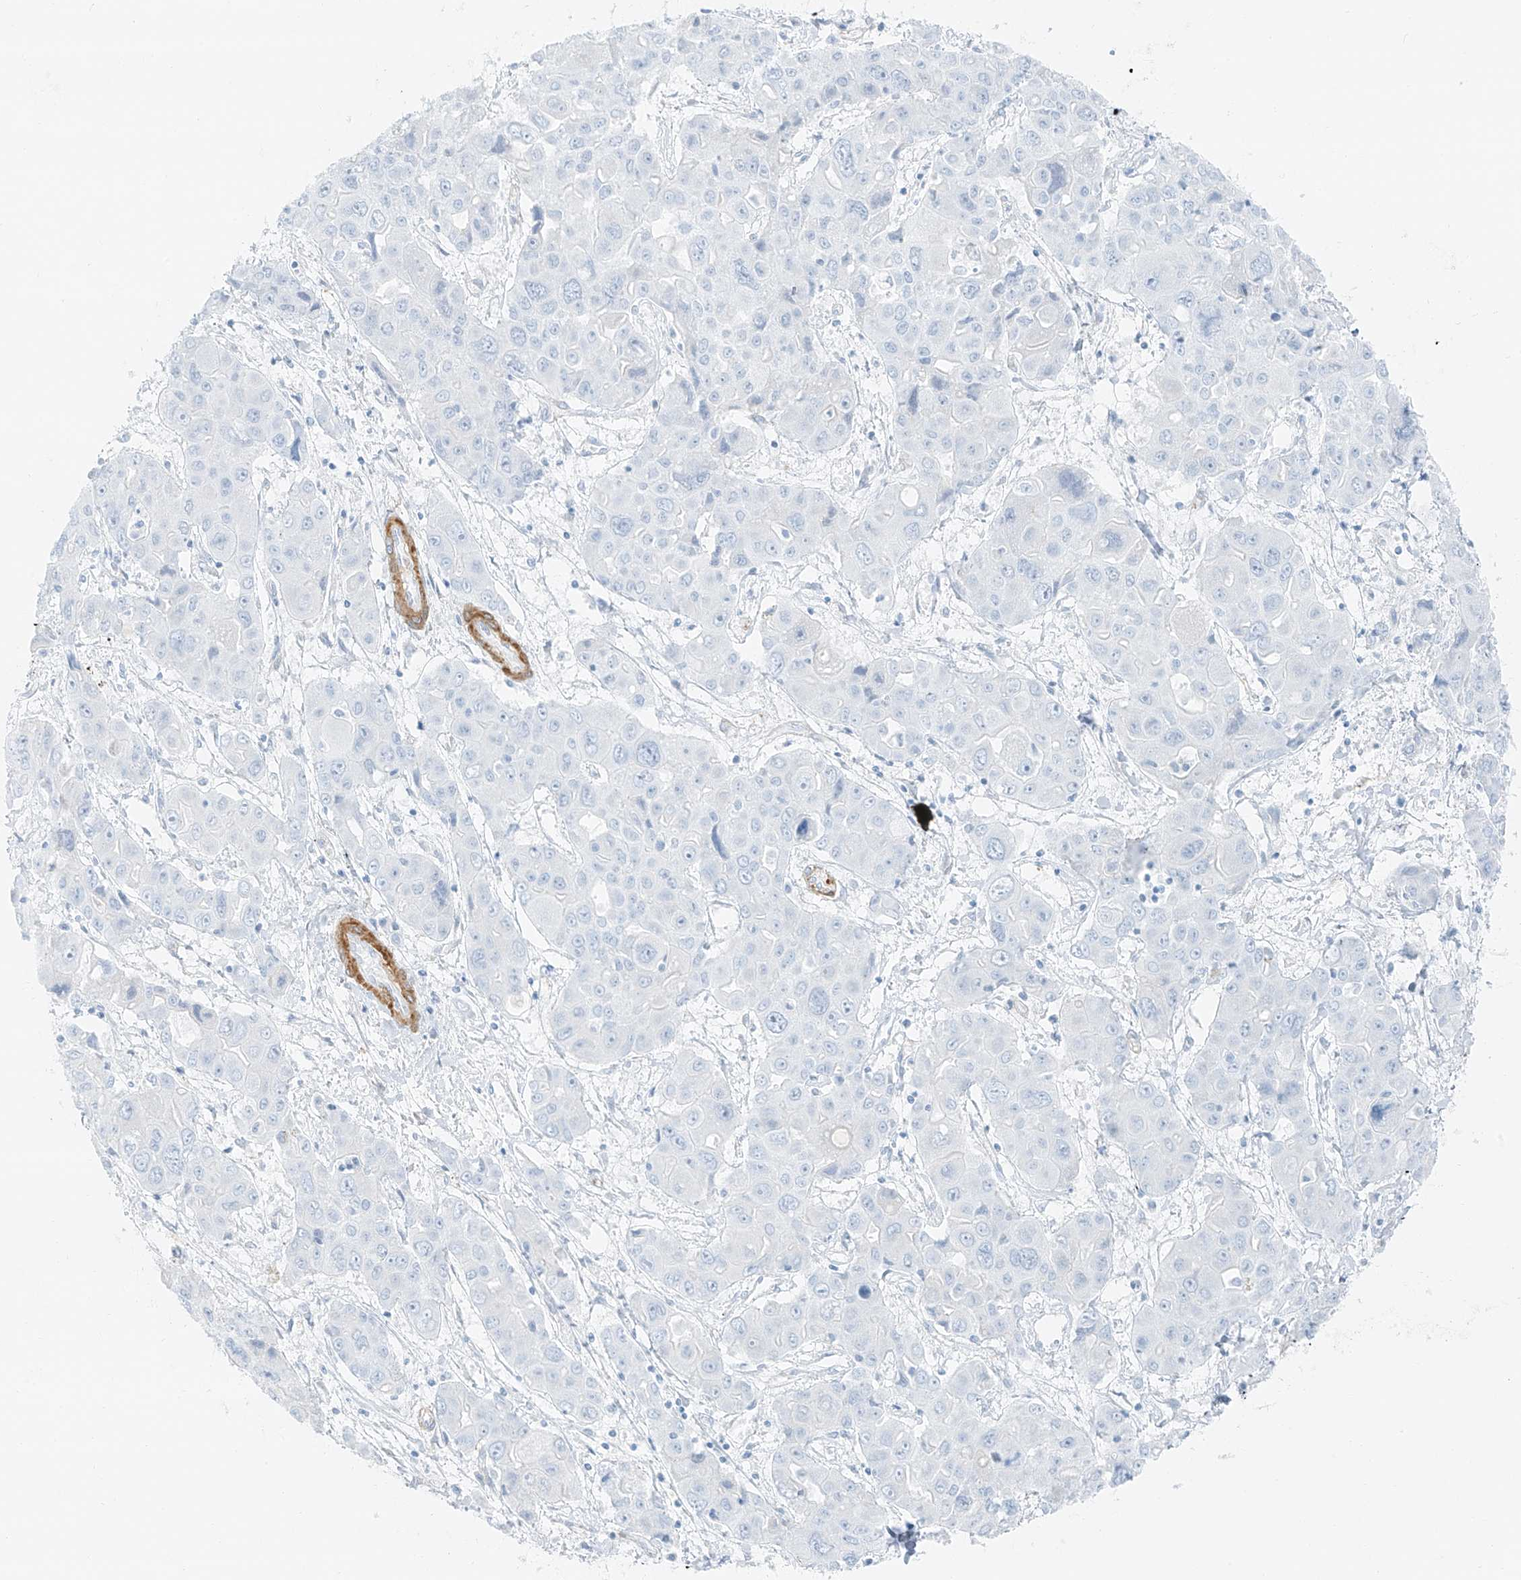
{"staining": {"intensity": "negative", "quantity": "none", "location": "none"}, "tissue": "liver cancer", "cell_type": "Tumor cells", "image_type": "cancer", "snomed": [{"axis": "morphology", "description": "Cholangiocarcinoma"}, {"axis": "topography", "description": "Liver"}], "caption": "Protein analysis of liver cholangiocarcinoma shows no significant expression in tumor cells.", "gene": "SMCP", "patient": {"sex": "male", "age": 67}}